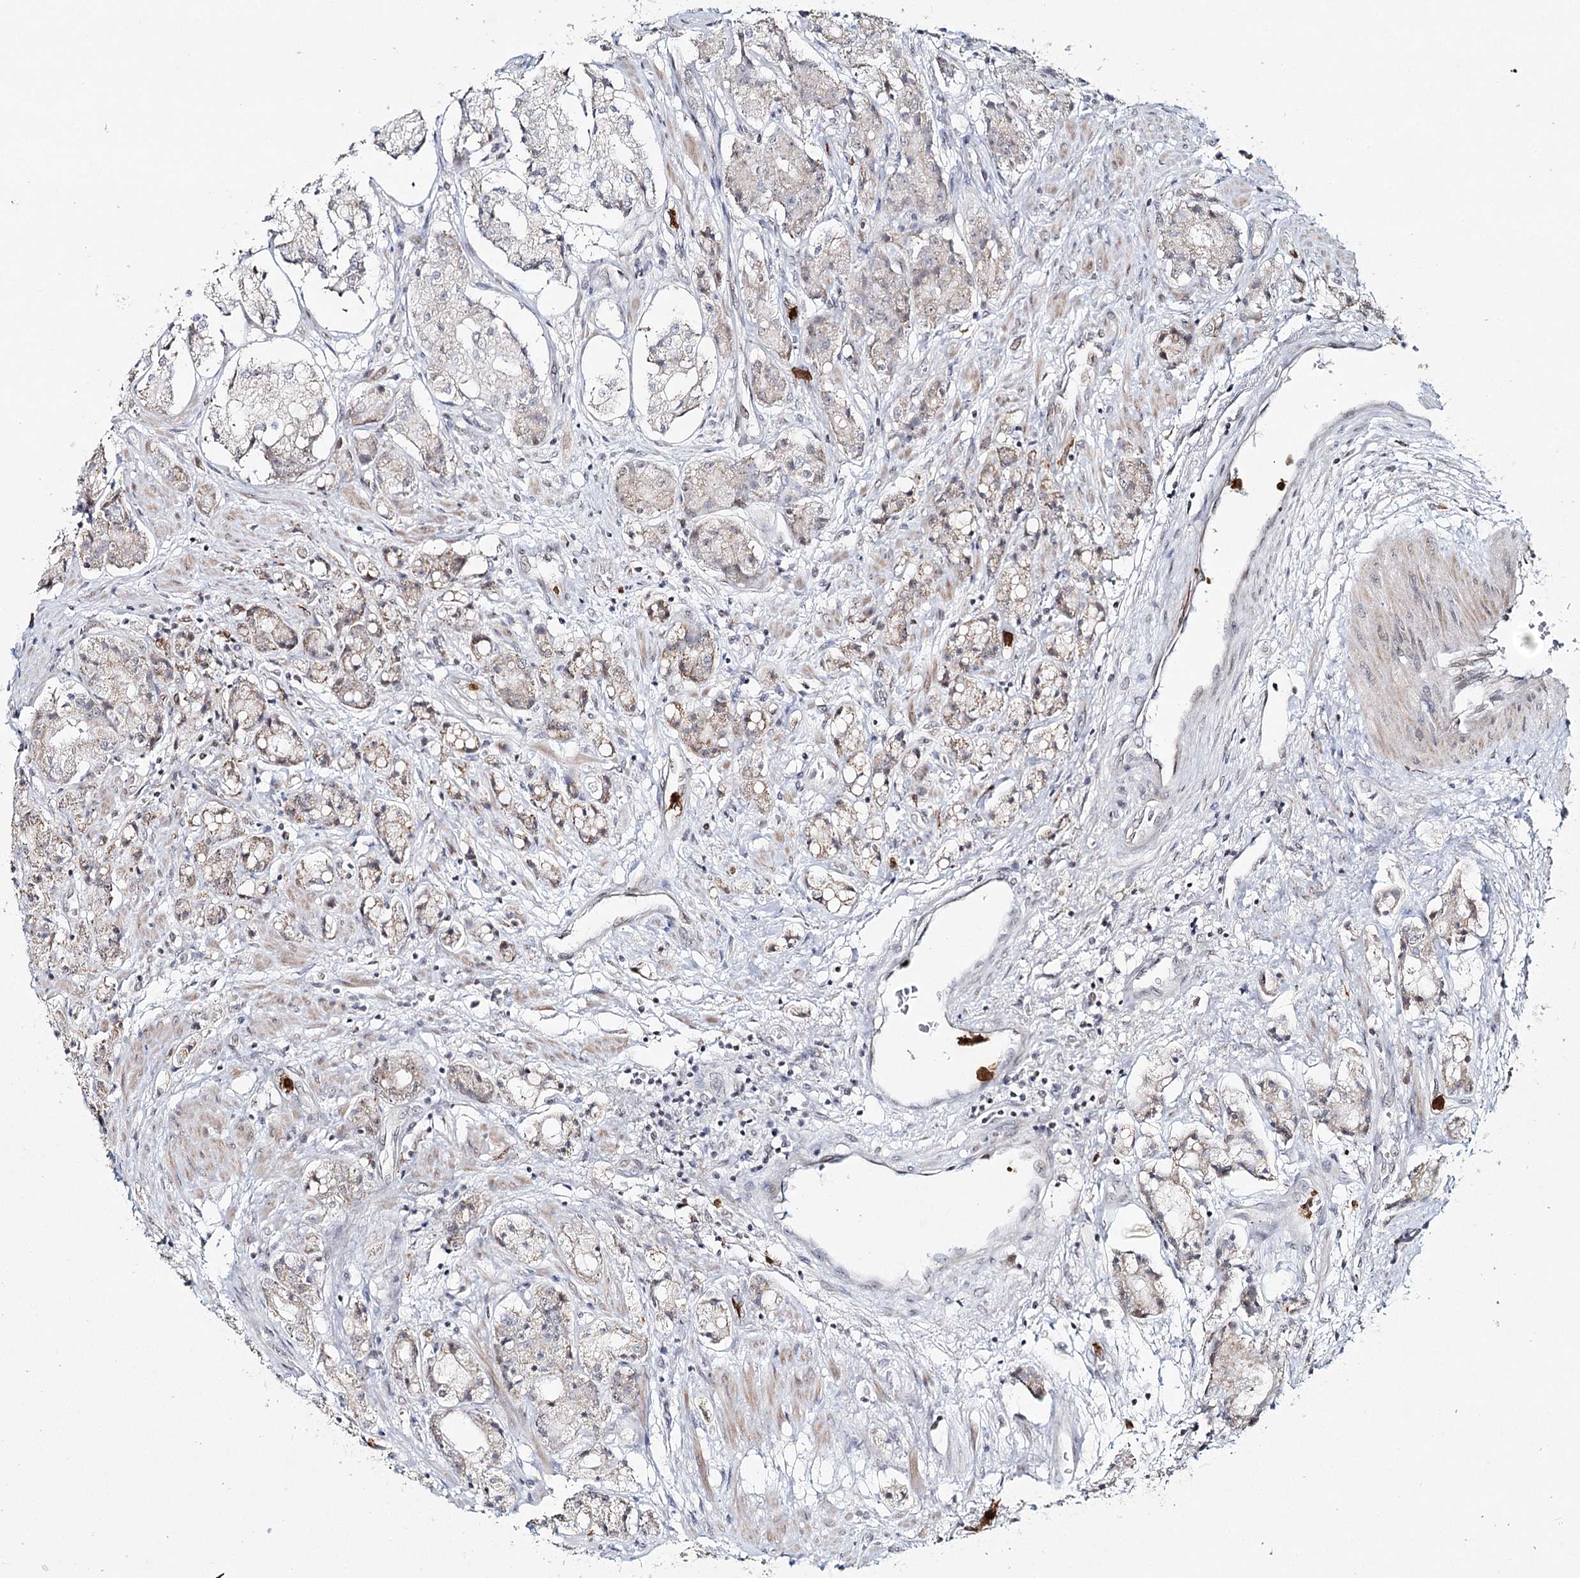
{"staining": {"intensity": "weak", "quantity": "<25%", "location": "cytoplasmic/membranous,nuclear"}, "tissue": "prostate cancer", "cell_type": "Tumor cells", "image_type": "cancer", "snomed": [{"axis": "morphology", "description": "Adenocarcinoma, High grade"}, {"axis": "topography", "description": "Prostate"}], "caption": "Adenocarcinoma (high-grade) (prostate) was stained to show a protein in brown. There is no significant expression in tumor cells.", "gene": "ATAD1", "patient": {"sex": "male", "age": 60}}